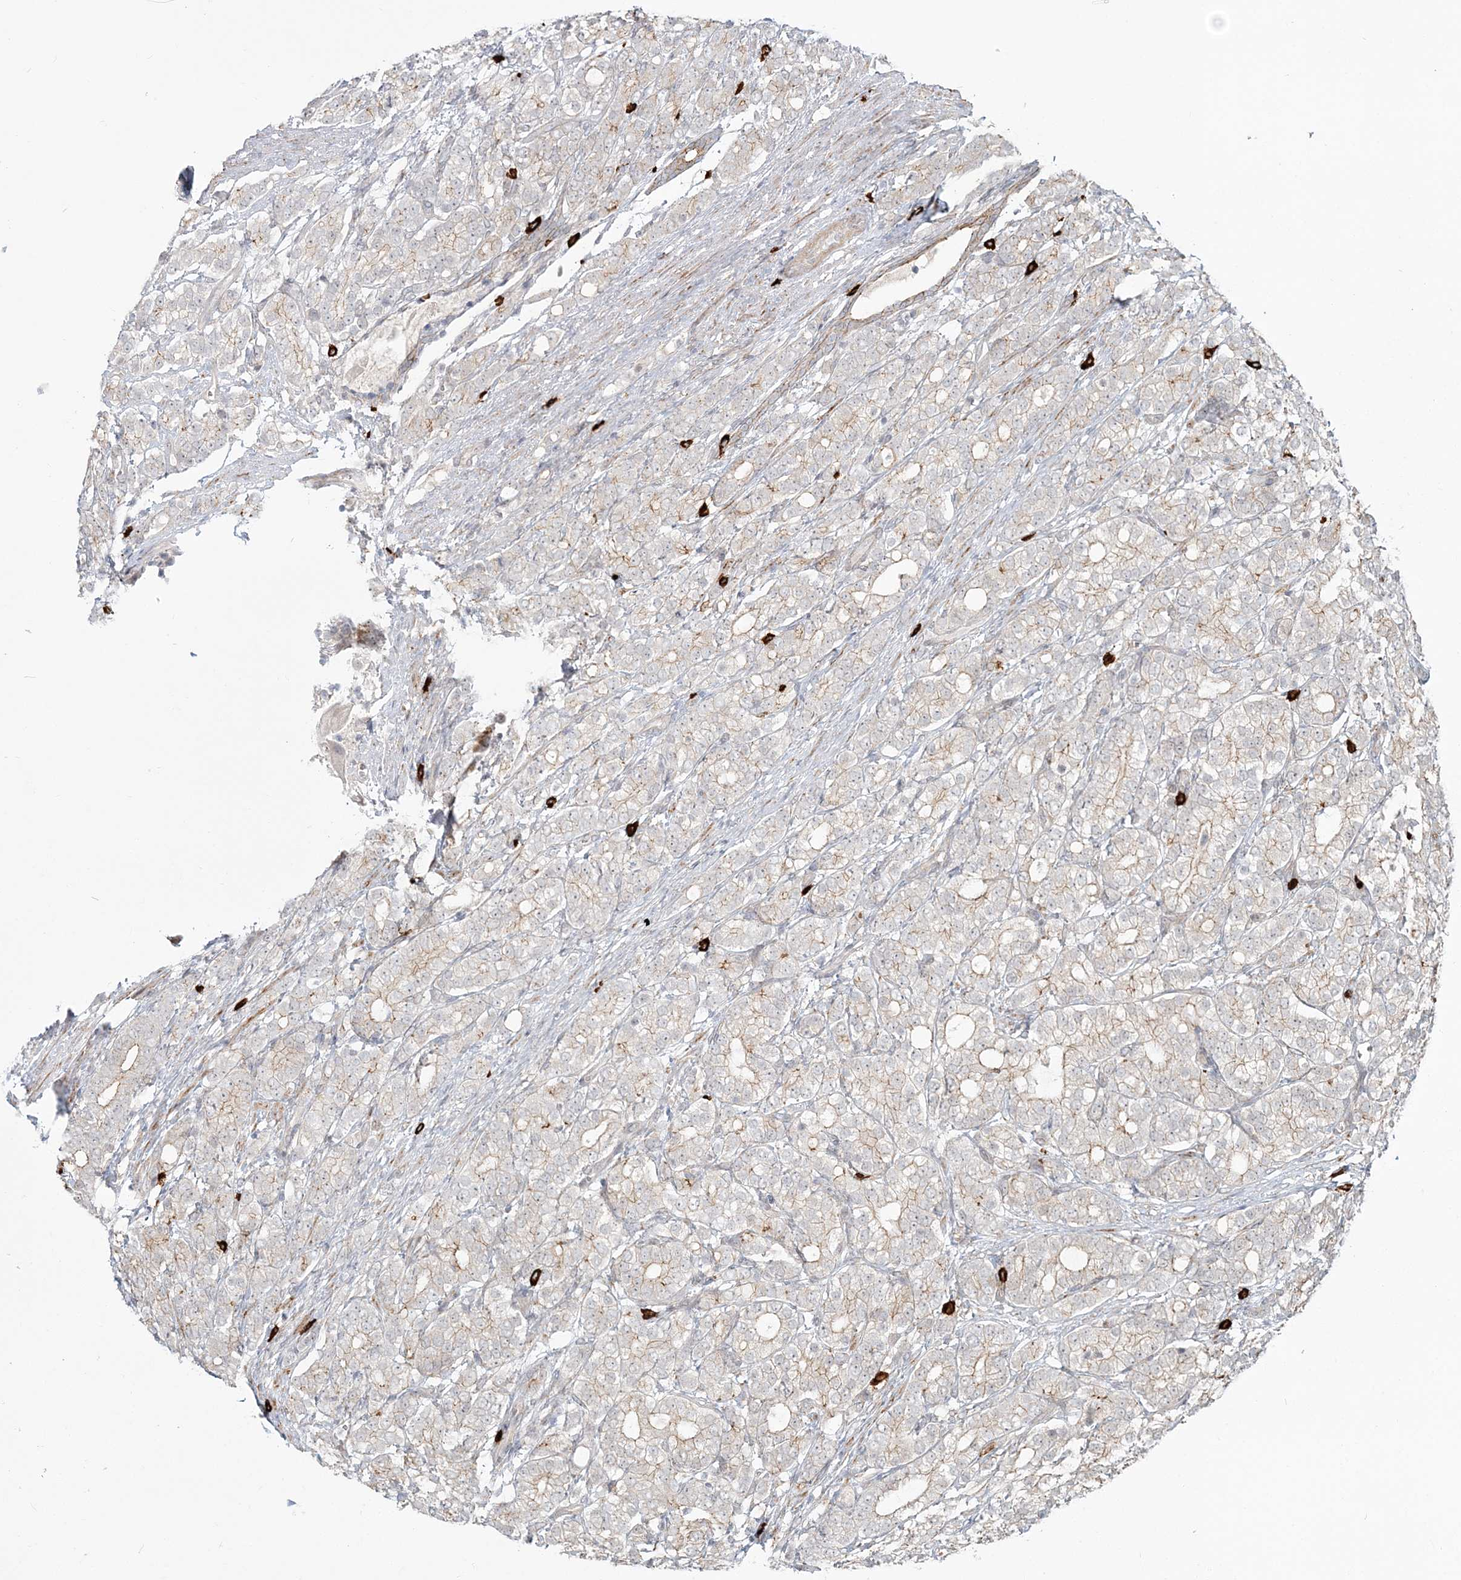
{"staining": {"intensity": "weak", "quantity": "25%-75%", "location": "cytoplasmic/membranous"}, "tissue": "prostate cancer", "cell_type": "Tumor cells", "image_type": "cancer", "snomed": [{"axis": "morphology", "description": "Adenocarcinoma, High grade"}, {"axis": "topography", "description": "Prostate"}], "caption": "Immunohistochemical staining of prostate cancer (adenocarcinoma (high-grade)) demonstrates low levels of weak cytoplasmic/membranous protein staining in about 25%-75% of tumor cells.", "gene": "SH3PXD2A", "patient": {"sex": "male", "age": 57}}